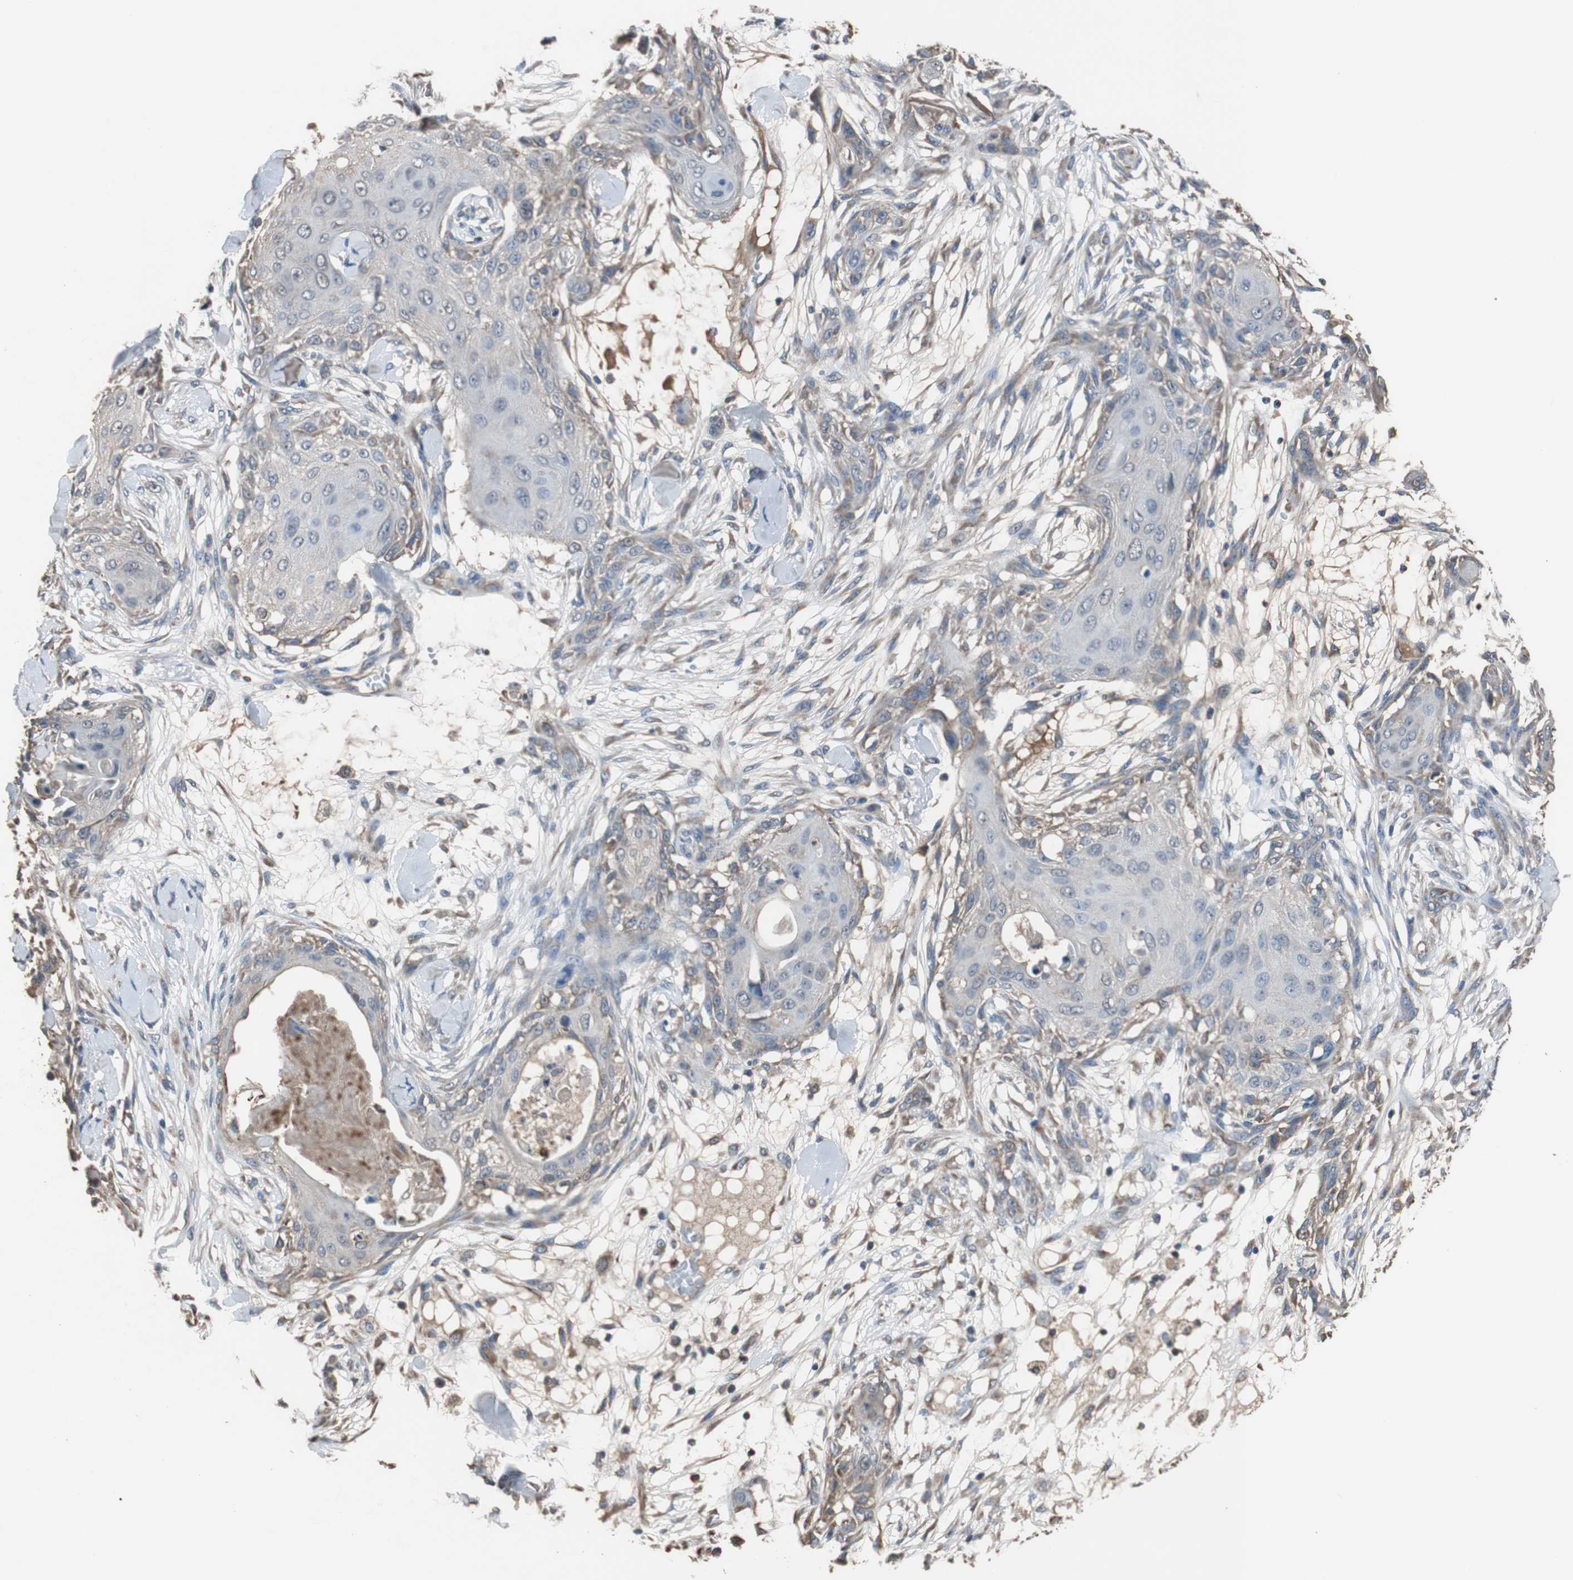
{"staining": {"intensity": "weak", "quantity": "<25%", "location": "cytoplasmic/membranous"}, "tissue": "skin cancer", "cell_type": "Tumor cells", "image_type": "cancer", "snomed": [{"axis": "morphology", "description": "Squamous cell carcinoma, NOS"}, {"axis": "topography", "description": "Skin"}], "caption": "Immunohistochemical staining of human skin cancer (squamous cell carcinoma) exhibits no significant expression in tumor cells.", "gene": "SCIMP", "patient": {"sex": "female", "age": 59}}